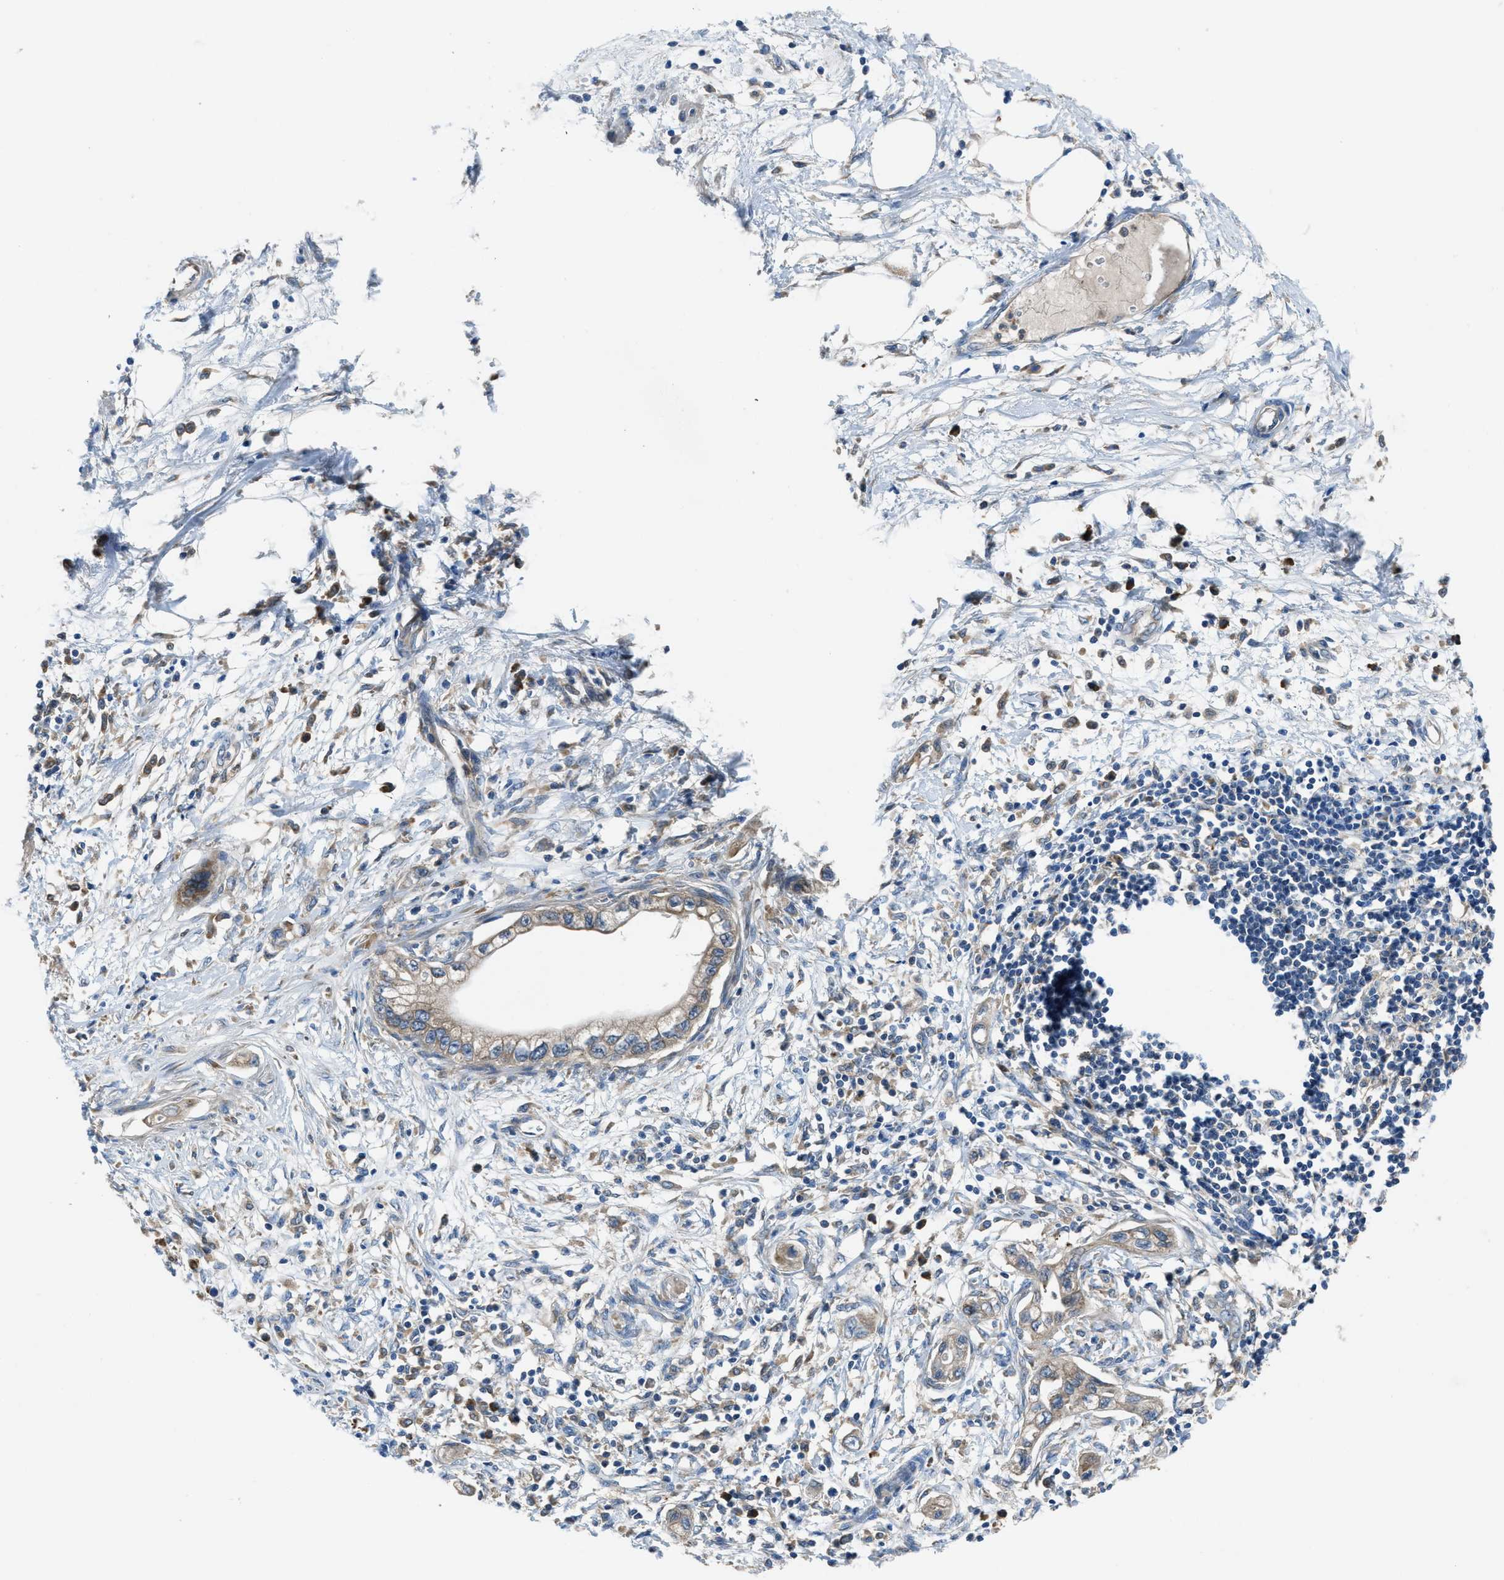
{"staining": {"intensity": "weak", "quantity": "25%-75%", "location": "cytoplasmic/membranous"}, "tissue": "pancreatic cancer", "cell_type": "Tumor cells", "image_type": "cancer", "snomed": [{"axis": "morphology", "description": "Adenocarcinoma, NOS"}, {"axis": "topography", "description": "Pancreas"}], "caption": "This micrograph displays IHC staining of adenocarcinoma (pancreatic), with low weak cytoplasmic/membranous positivity in approximately 25%-75% of tumor cells.", "gene": "MAP3K20", "patient": {"sex": "male", "age": 56}}